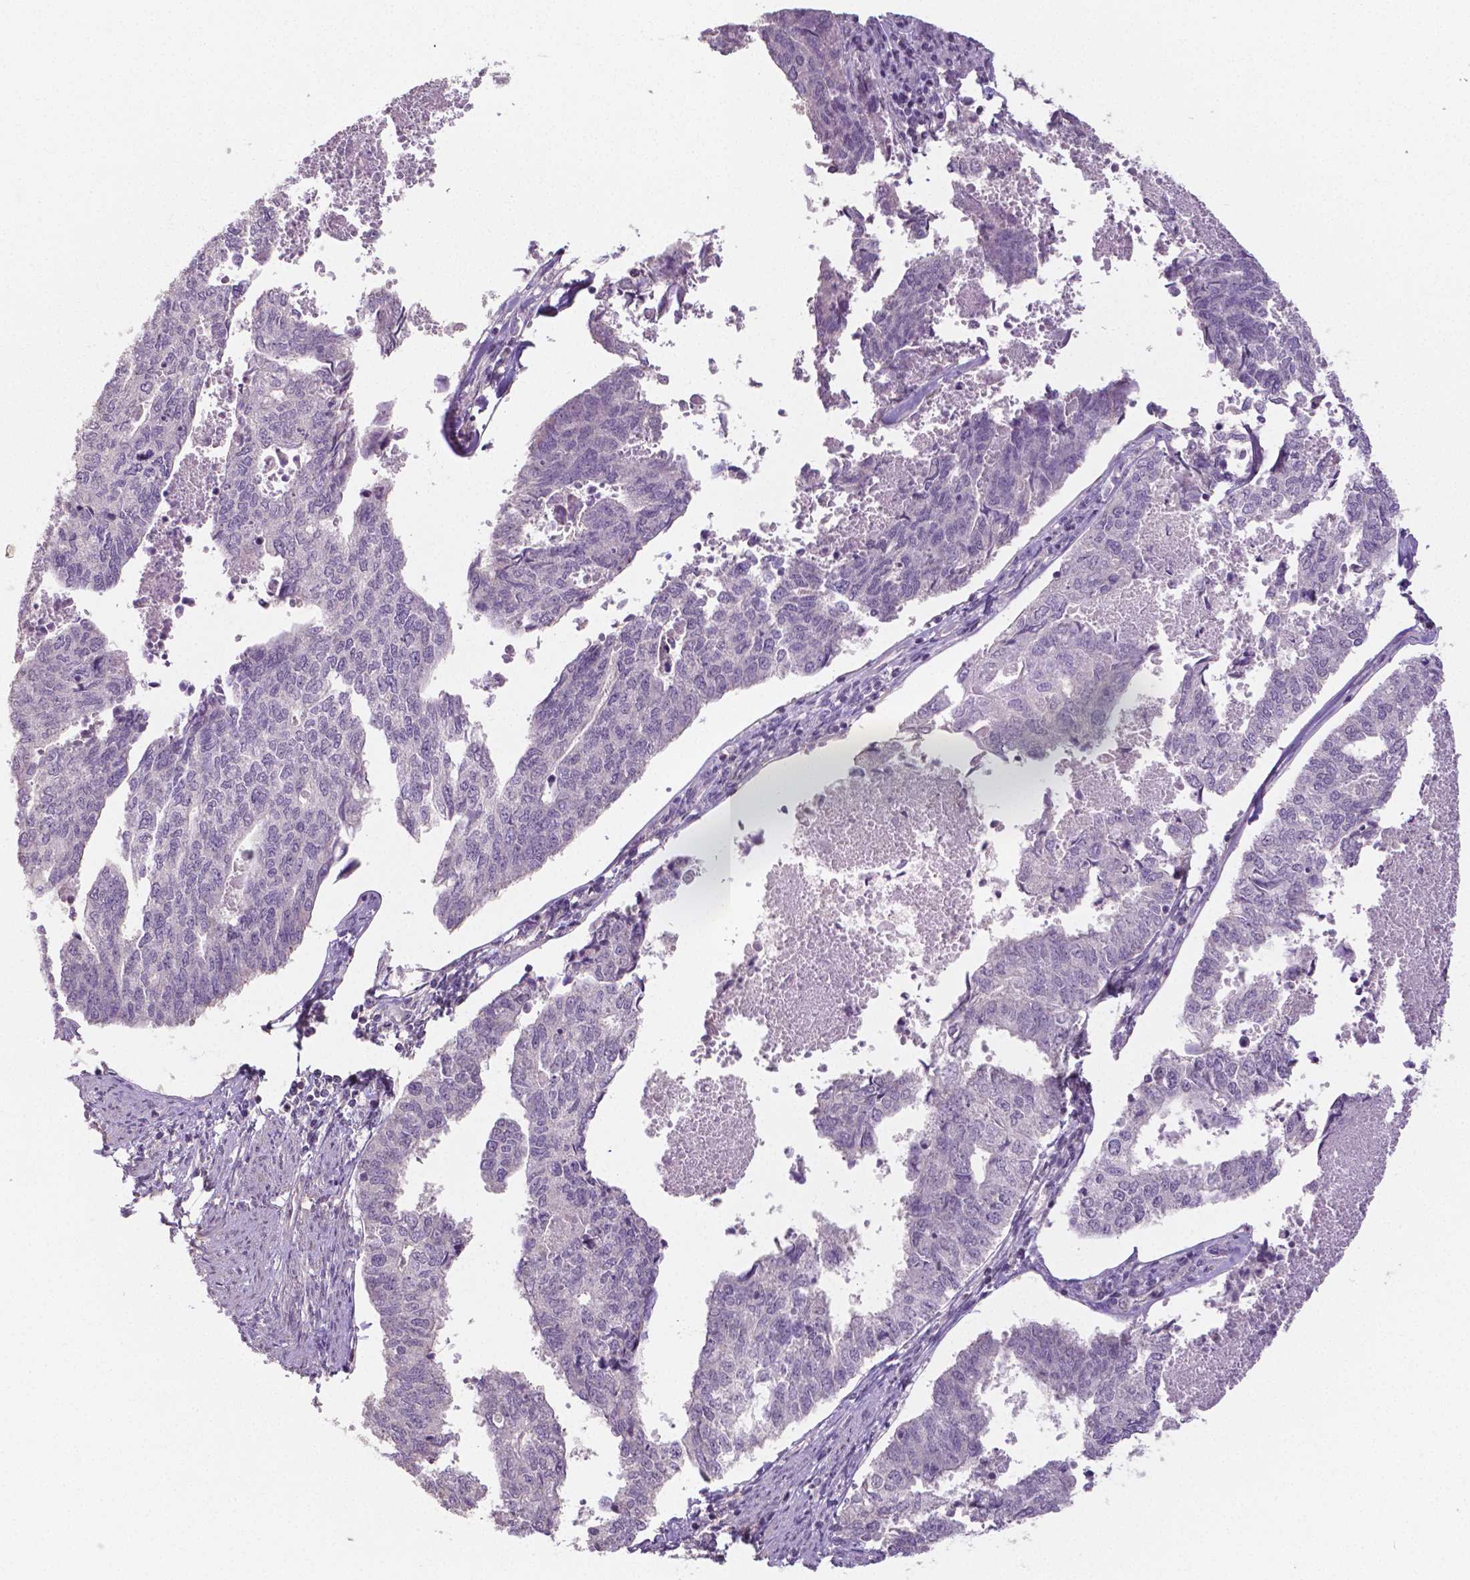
{"staining": {"intensity": "negative", "quantity": "none", "location": "none"}, "tissue": "endometrial cancer", "cell_type": "Tumor cells", "image_type": "cancer", "snomed": [{"axis": "morphology", "description": "Adenocarcinoma, NOS"}, {"axis": "topography", "description": "Endometrium"}], "caption": "Immunohistochemistry image of endometrial cancer stained for a protein (brown), which reveals no expression in tumor cells. (Brightfield microscopy of DAB (3,3'-diaminobenzidine) immunohistochemistry at high magnification).", "gene": "CRMP1", "patient": {"sex": "female", "age": 73}}